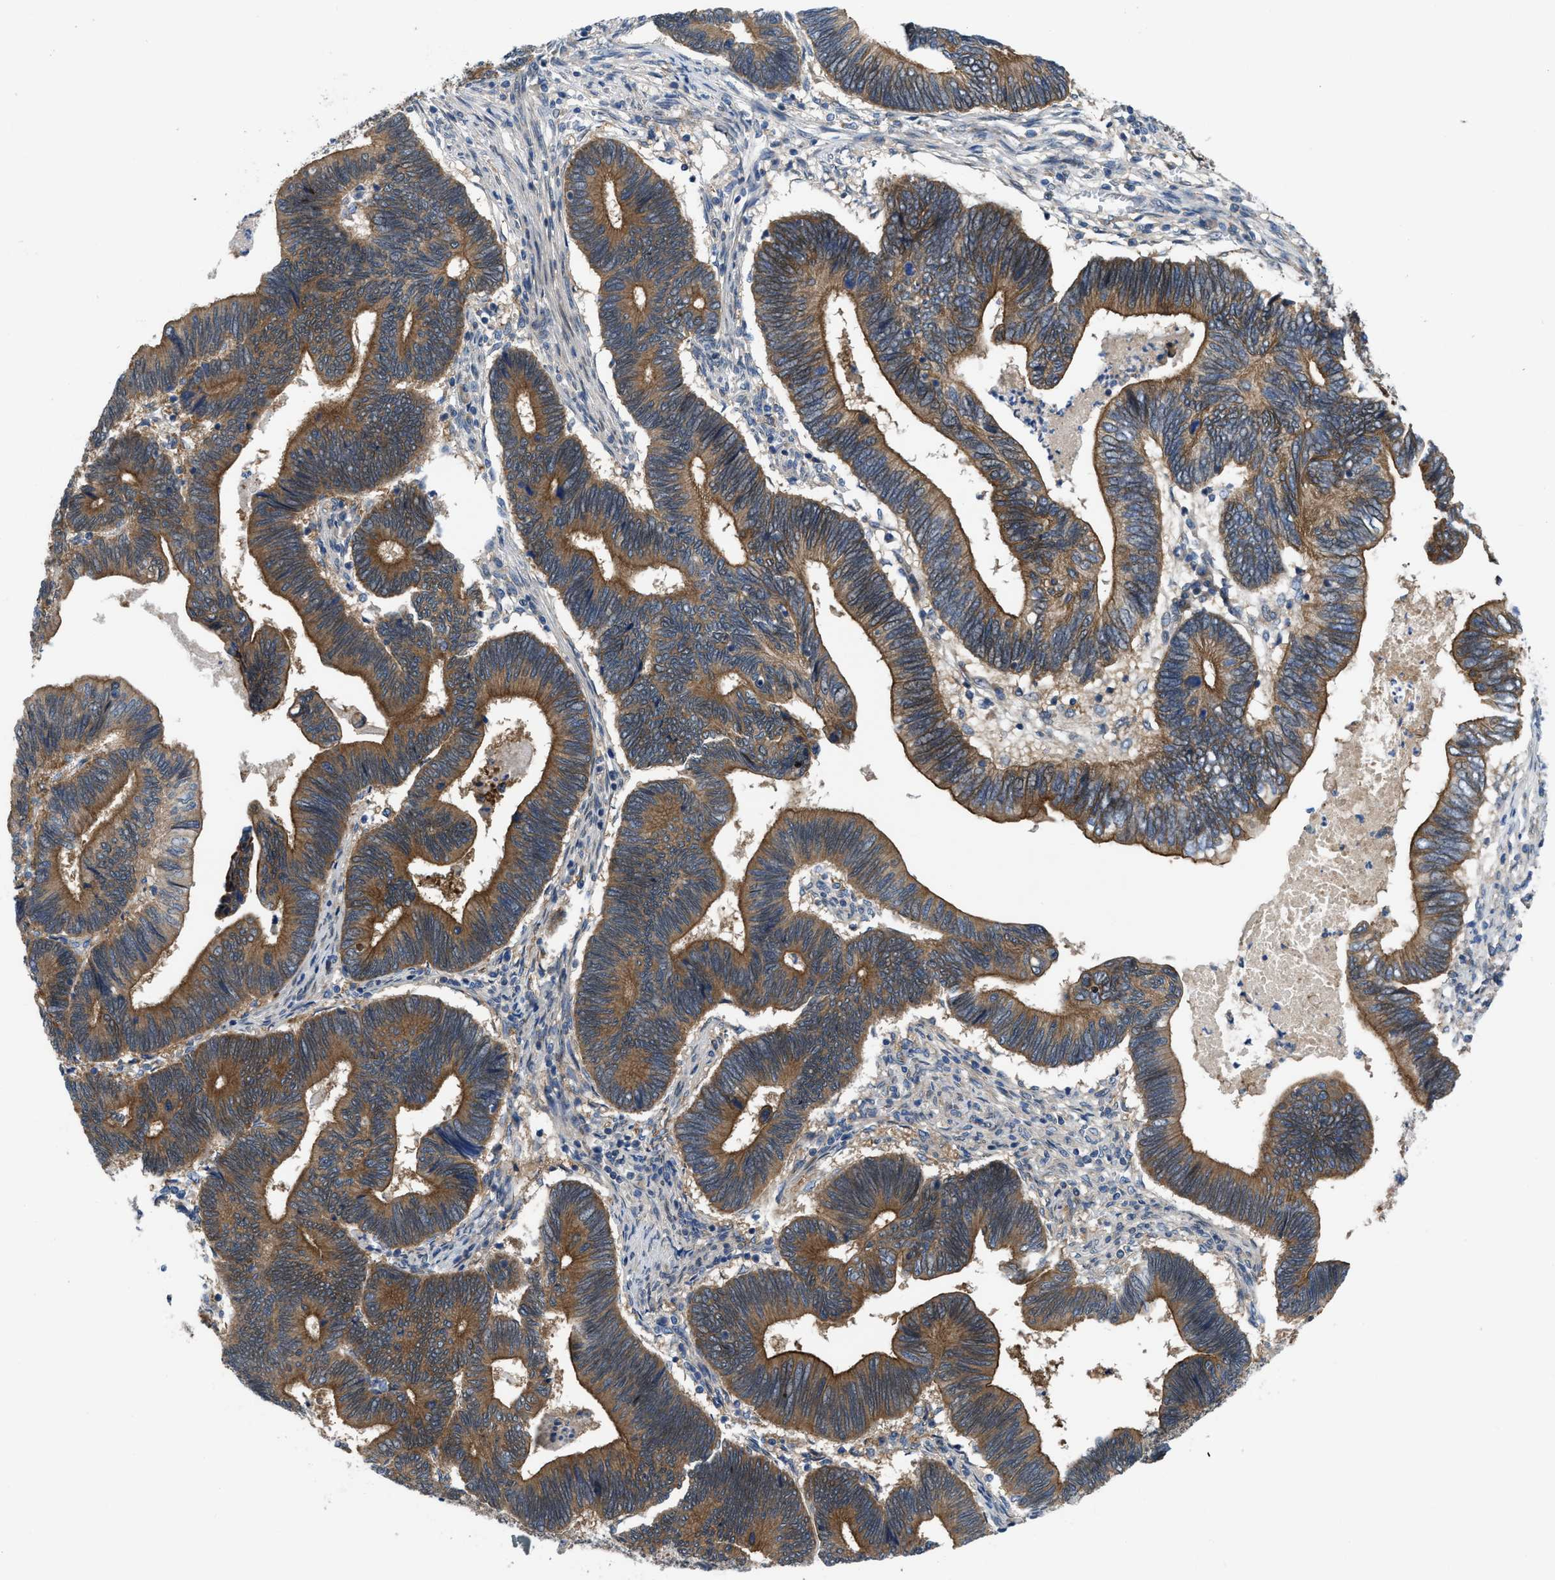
{"staining": {"intensity": "strong", "quantity": ">75%", "location": "cytoplasmic/membranous"}, "tissue": "pancreatic cancer", "cell_type": "Tumor cells", "image_type": "cancer", "snomed": [{"axis": "morphology", "description": "Adenocarcinoma, NOS"}, {"axis": "topography", "description": "Pancreas"}], "caption": "This is an image of immunohistochemistry staining of pancreatic cancer, which shows strong positivity in the cytoplasmic/membranous of tumor cells.", "gene": "MYO18A", "patient": {"sex": "female", "age": 70}}